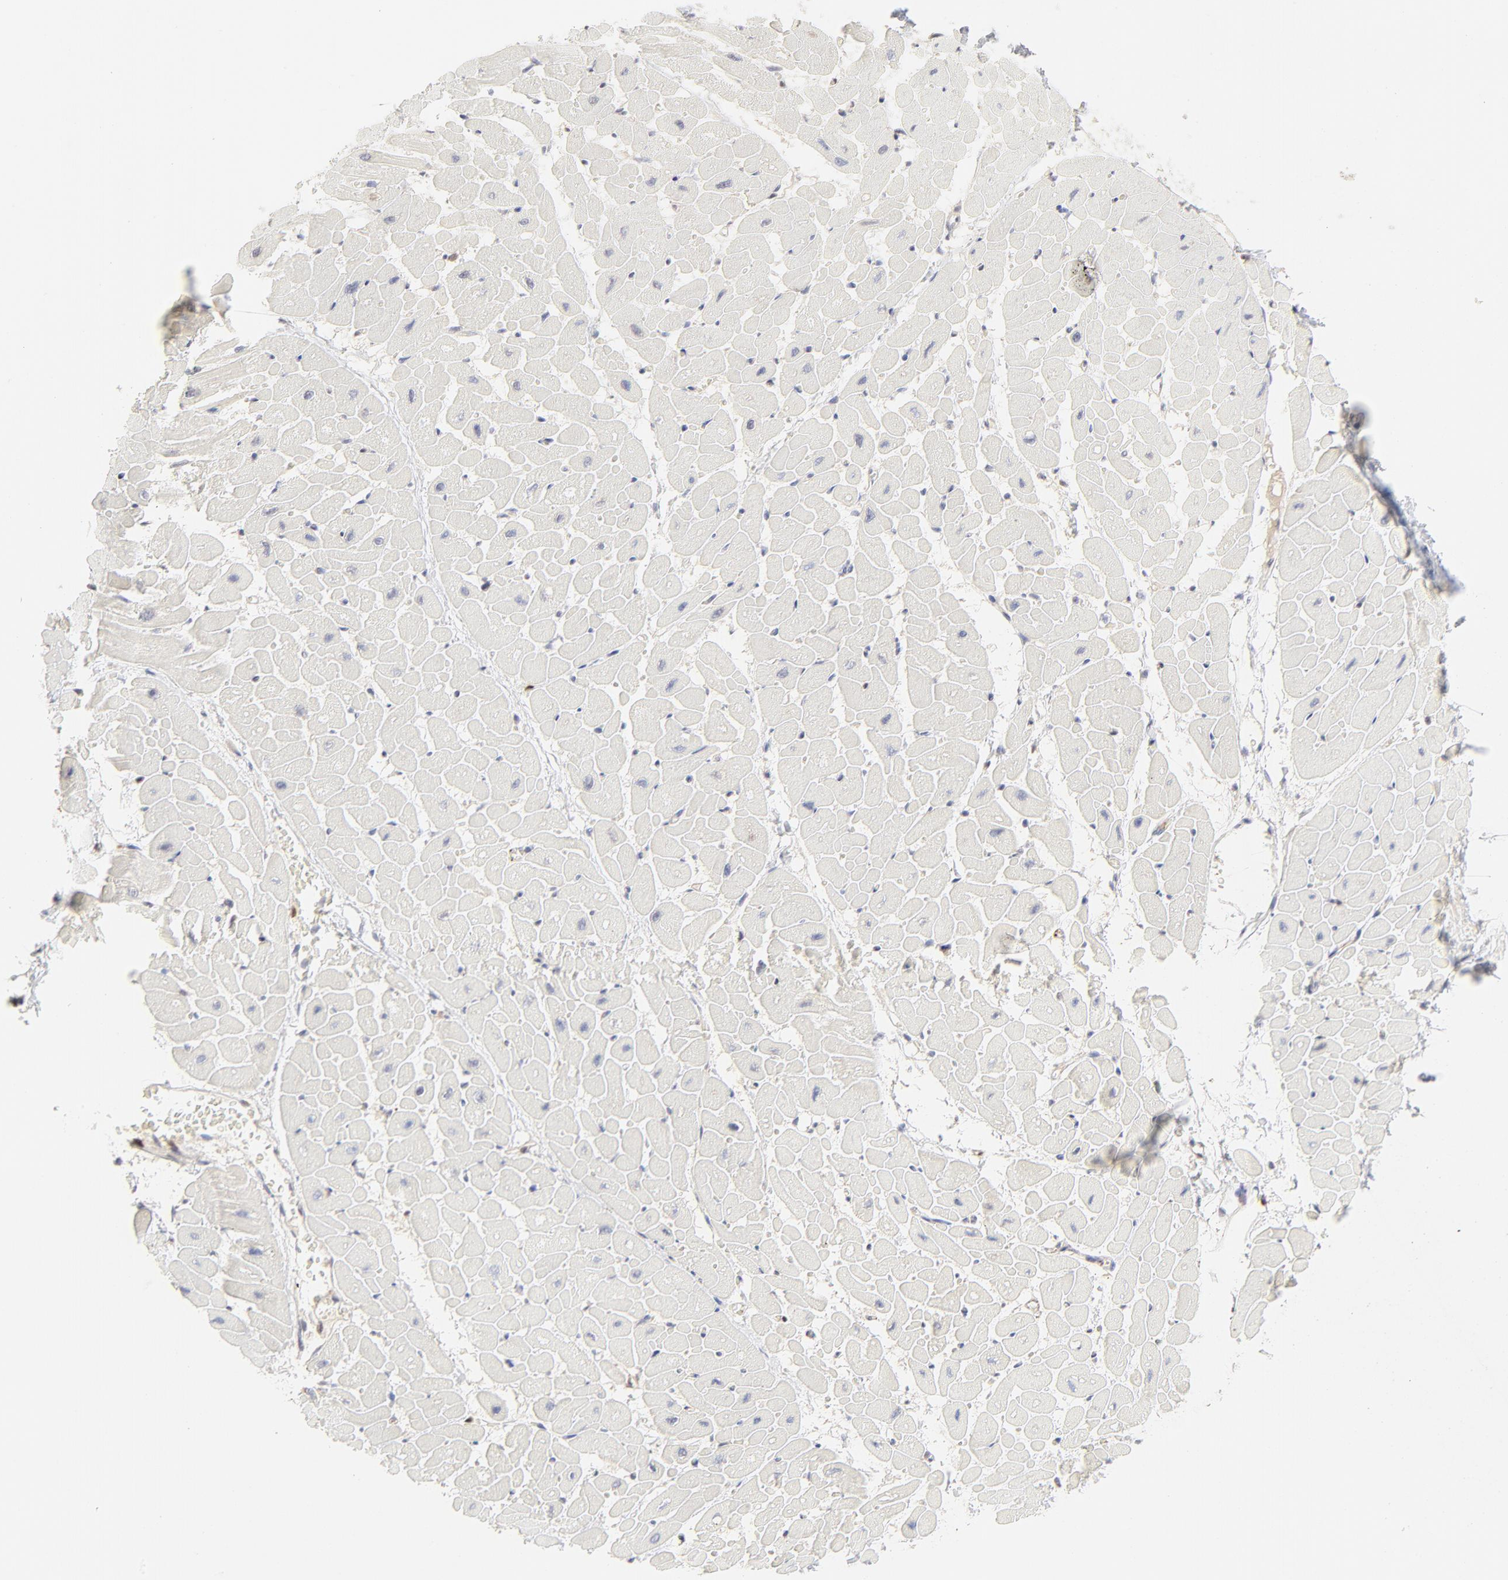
{"staining": {"intensity": "negative", "quantity": "none", "location": "none"}, "tissue": "heart muscle", "cell_type": "Cardiomyocytes", "image_type": "normal", "snomed": [{"axis": "morphology", "description": "Normal tissue, NOS"}, {"axis": "topography", "description": "Heart"}], "caption": "Immunohistochemical staining of normal heart muscle demonstrates no significant positivity in cardiomyocytes.", "gene": "CDK6", "patient": {"sex": "male", "age": 45}}